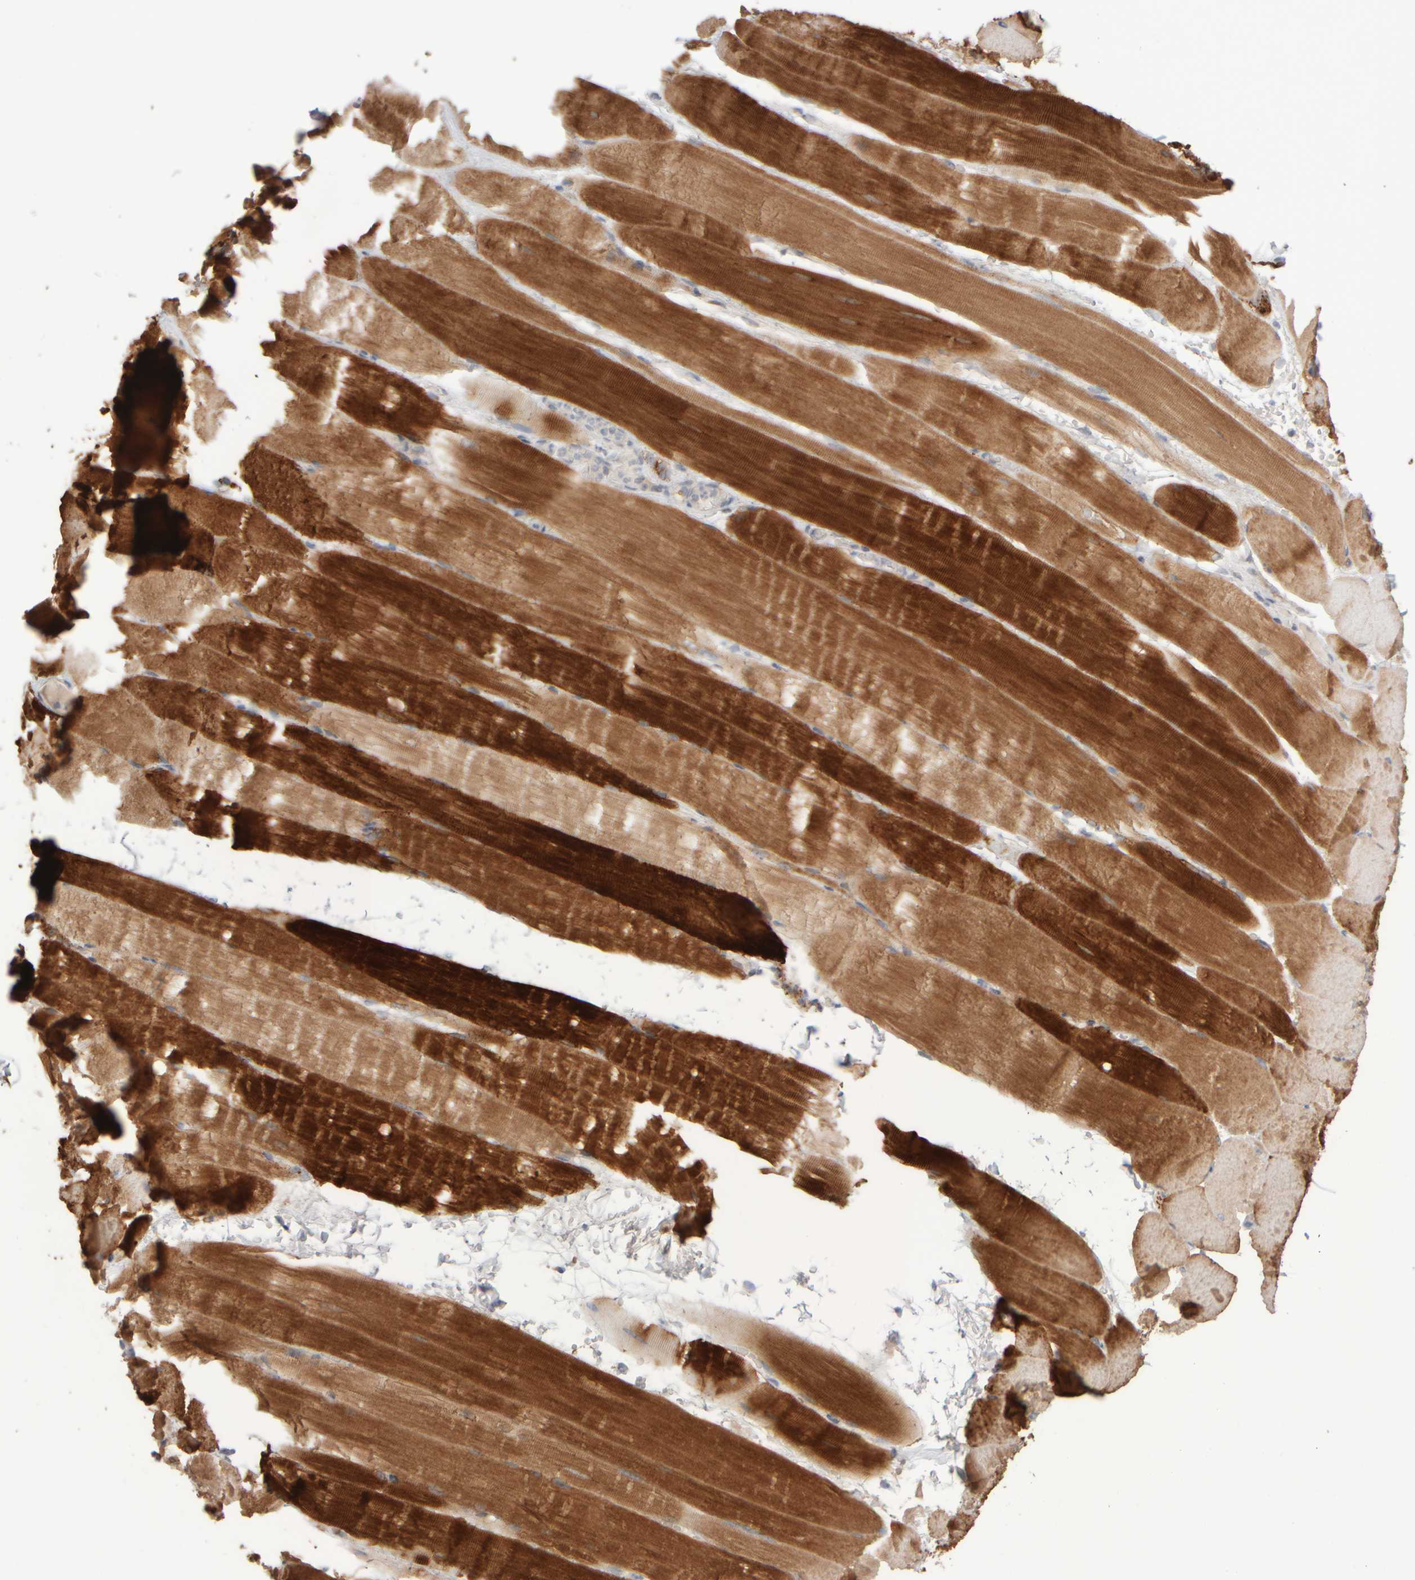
{"staining": {"intensity": "strong", "quantity": ">75%", "location": "cytoplasmic/membranous"}, "tissue": "skeletal muscle", "cell_type": "Myocytes", "image_type": "normal", "snomed": [{"axis": "morphology", "description": "Normal tissue, NOS"}, {"axis": "topography", "description": "Skeletal muscle"}, {"axis": "topography", "description": "Parathyroid gland"}], "caption": "DAB immunohistochemical staining of normal skeletal muscle shows strong cytoplasmic/membranous protein expression in about >75% of myocytes. (IHC, brightfield microscopy, high magnification).", "gene": "CHADL", "patient": {"sex": "female", "age": 37}}